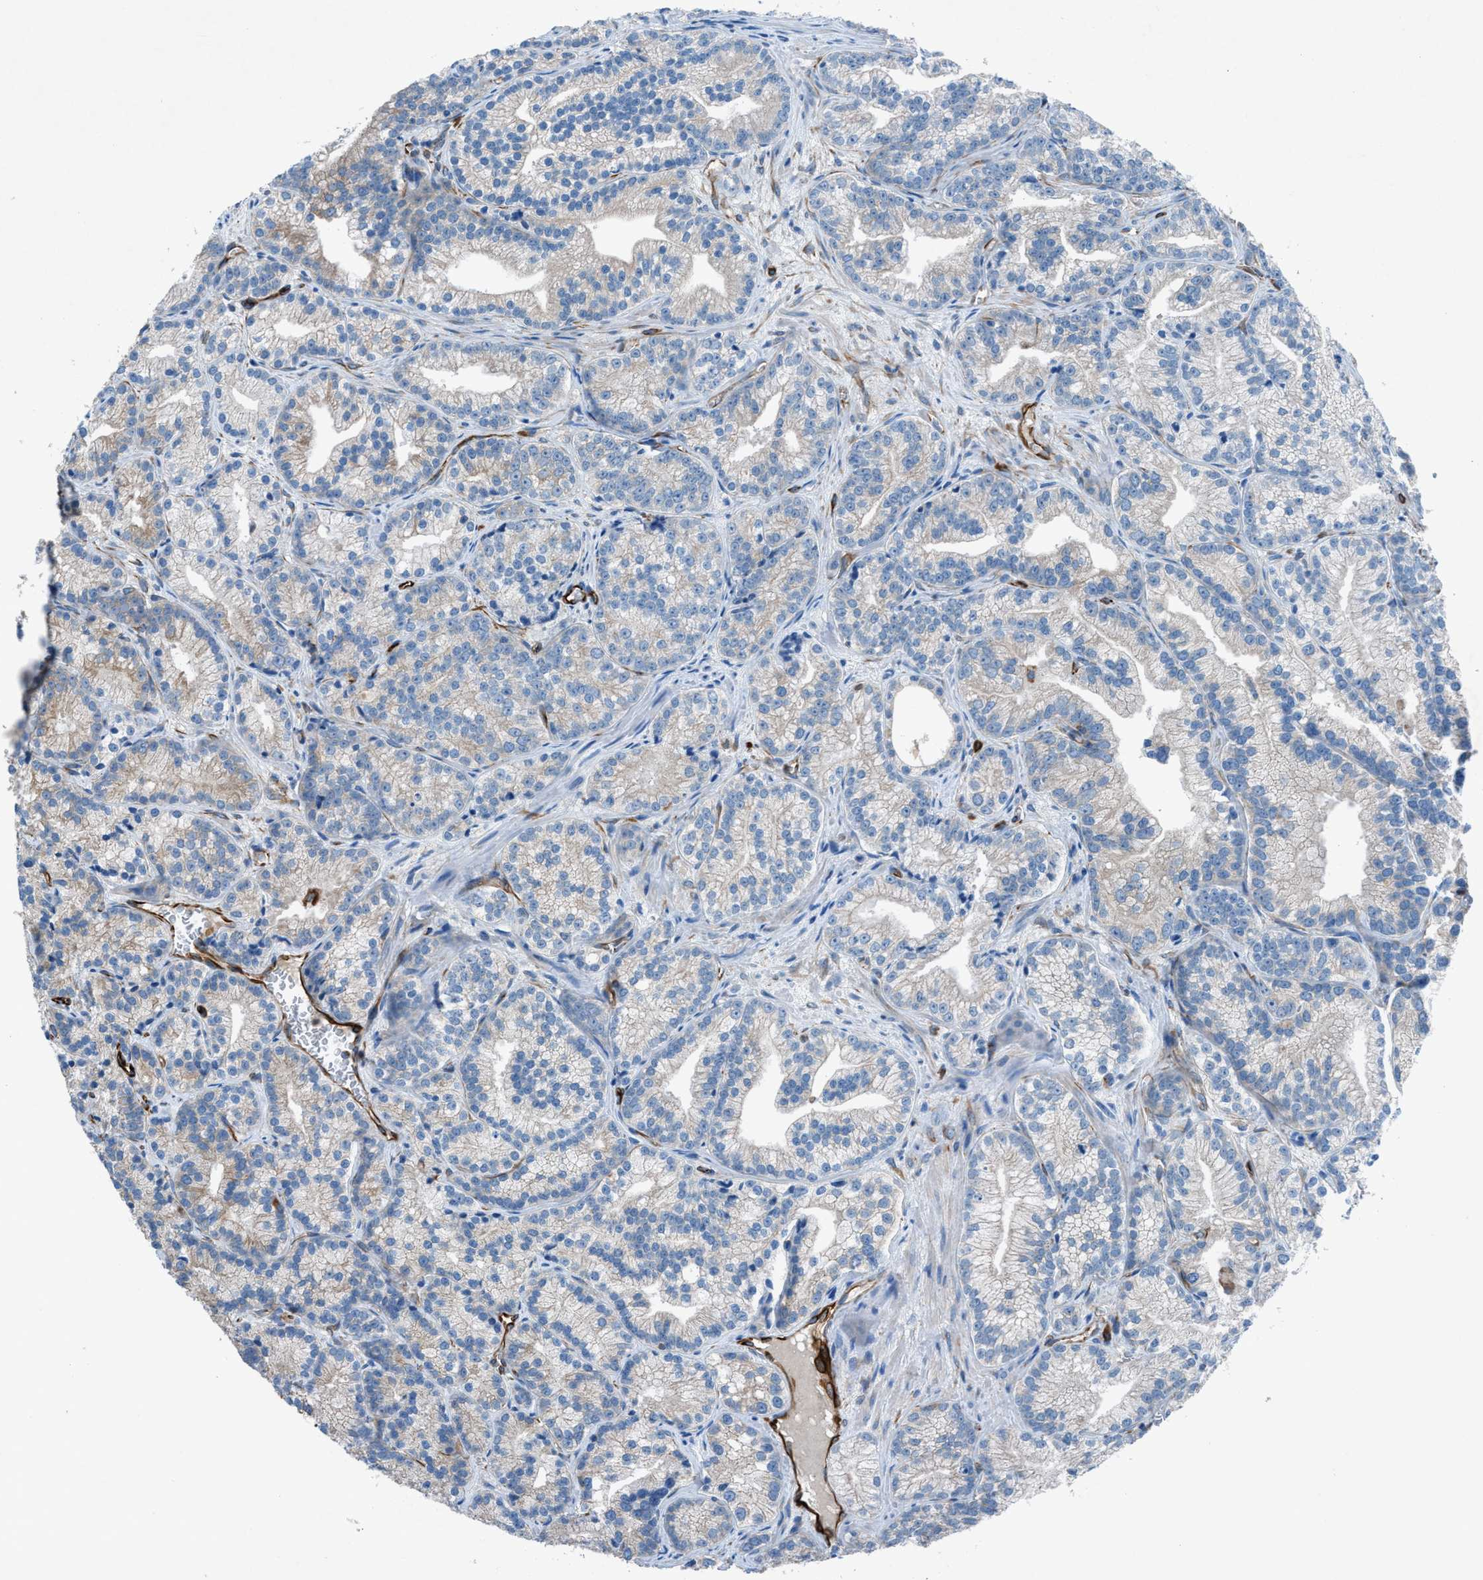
{"staining": {"intensity": "moderate", "quantity": "<25%", "location": "cytoplasmic/membranous"}, "tissue": "prostate cancer", "cell_type": "Tumor cells", "image_type": "cancer", "snomed": [{"axis": "morphology", "description": "Adenocarcinoma, Low grade"}, {"axis": "topography", "description": "Prostate"}], "caption": "This is an image of immunohistochemistry staining of prostate adenocarcinoma (low-grade), which shows moderate expression in the cytoplasmic/membranous of tumor cells.", "gene": "CABP7", "patient": {"sex": "male", "age": 89}}